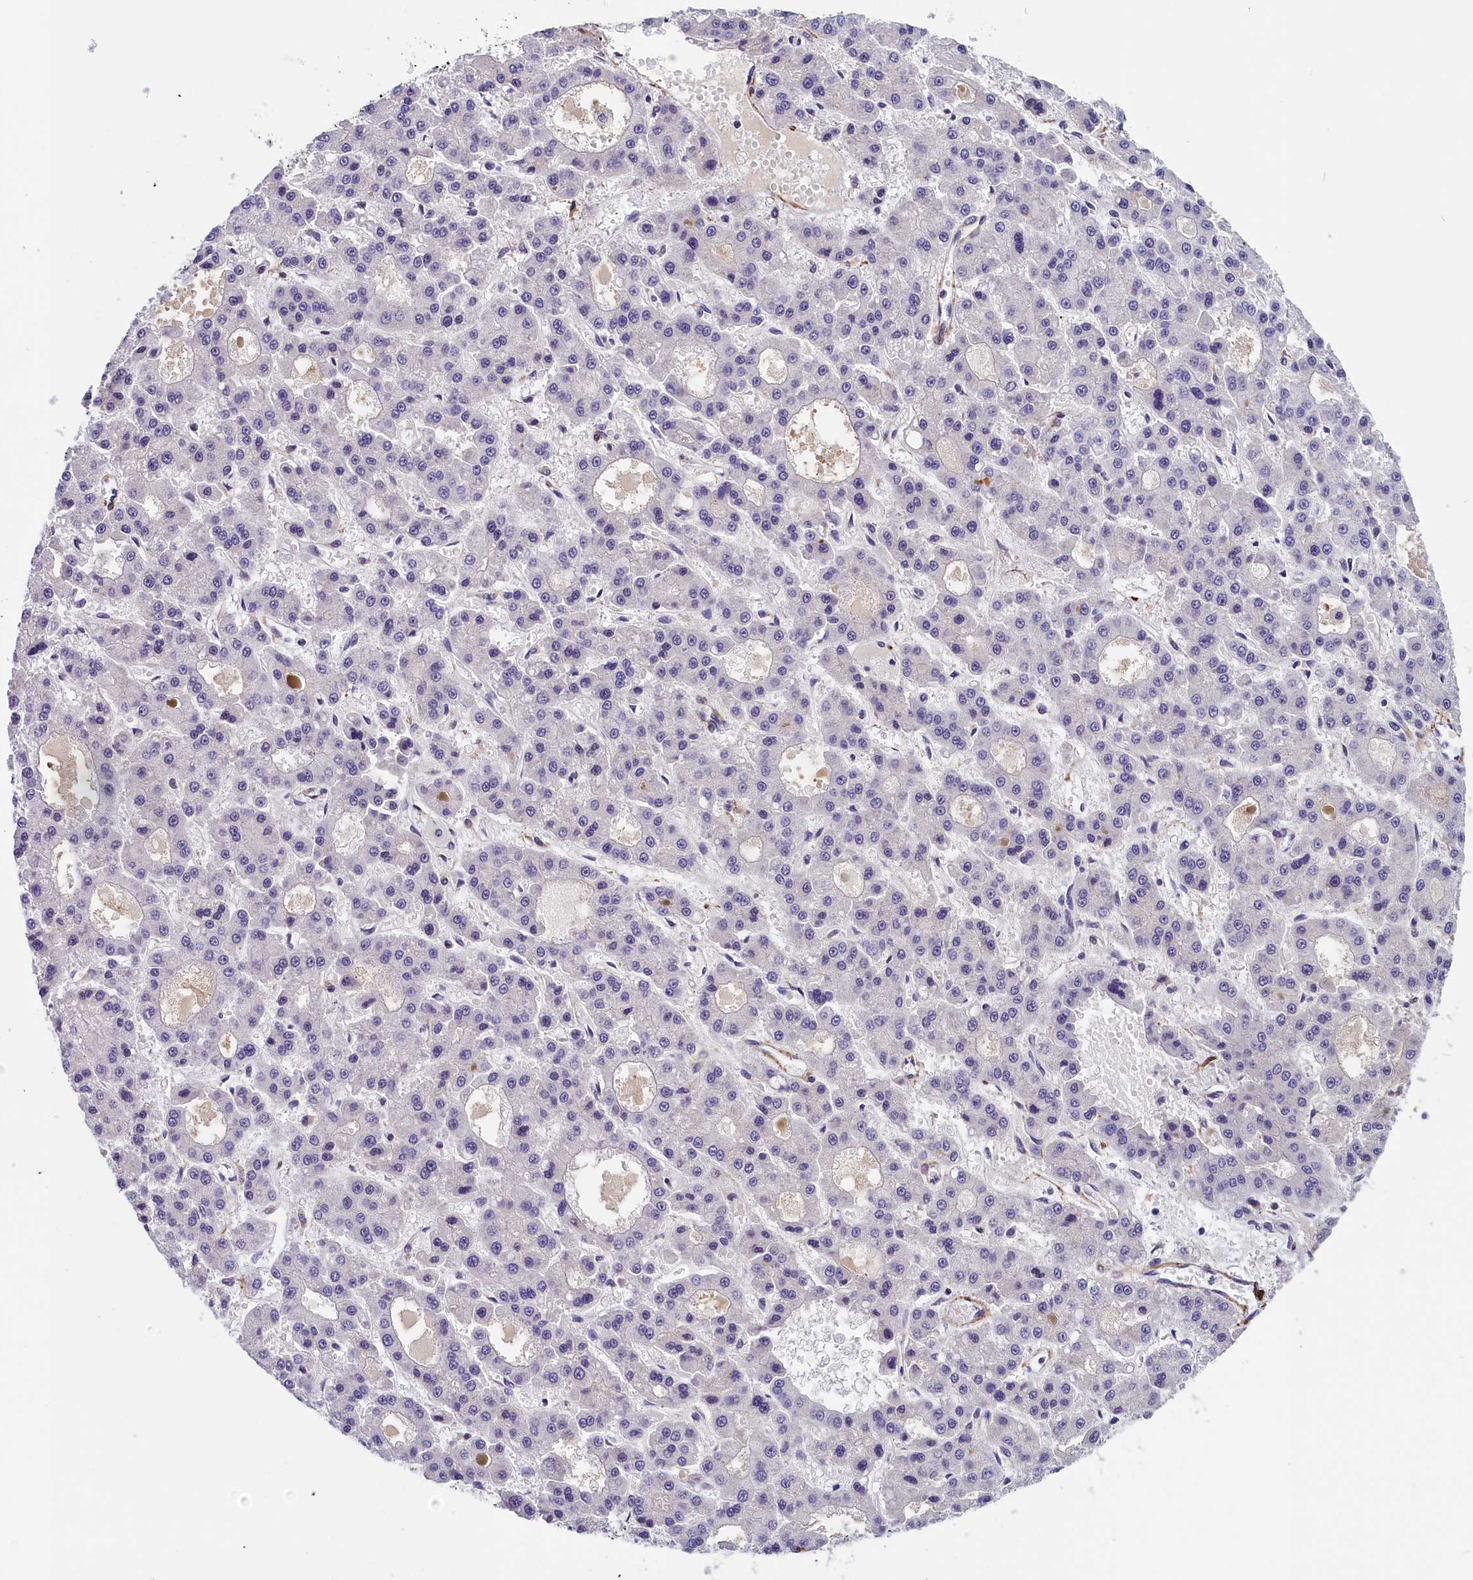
{"staining": {"intensity": "negative", "quantity": "none", "location": "none"}, "tissue": "liver cancer", "cell_type": "Tumor cells", "image_type": "cancer", "snomed": [{"axis": "morphology", "description": "Carcinoma, Hepatocellular, NOS"}, {"axis": "topography", "description": "Liver"}], "caption": "Hepatocellular carcinoma (liver) was stained to show a protein in brown. There is no significant expression in tumor cells.", "gene": "BCL2L13", "patient": {"sex": "male", "age": 70}}